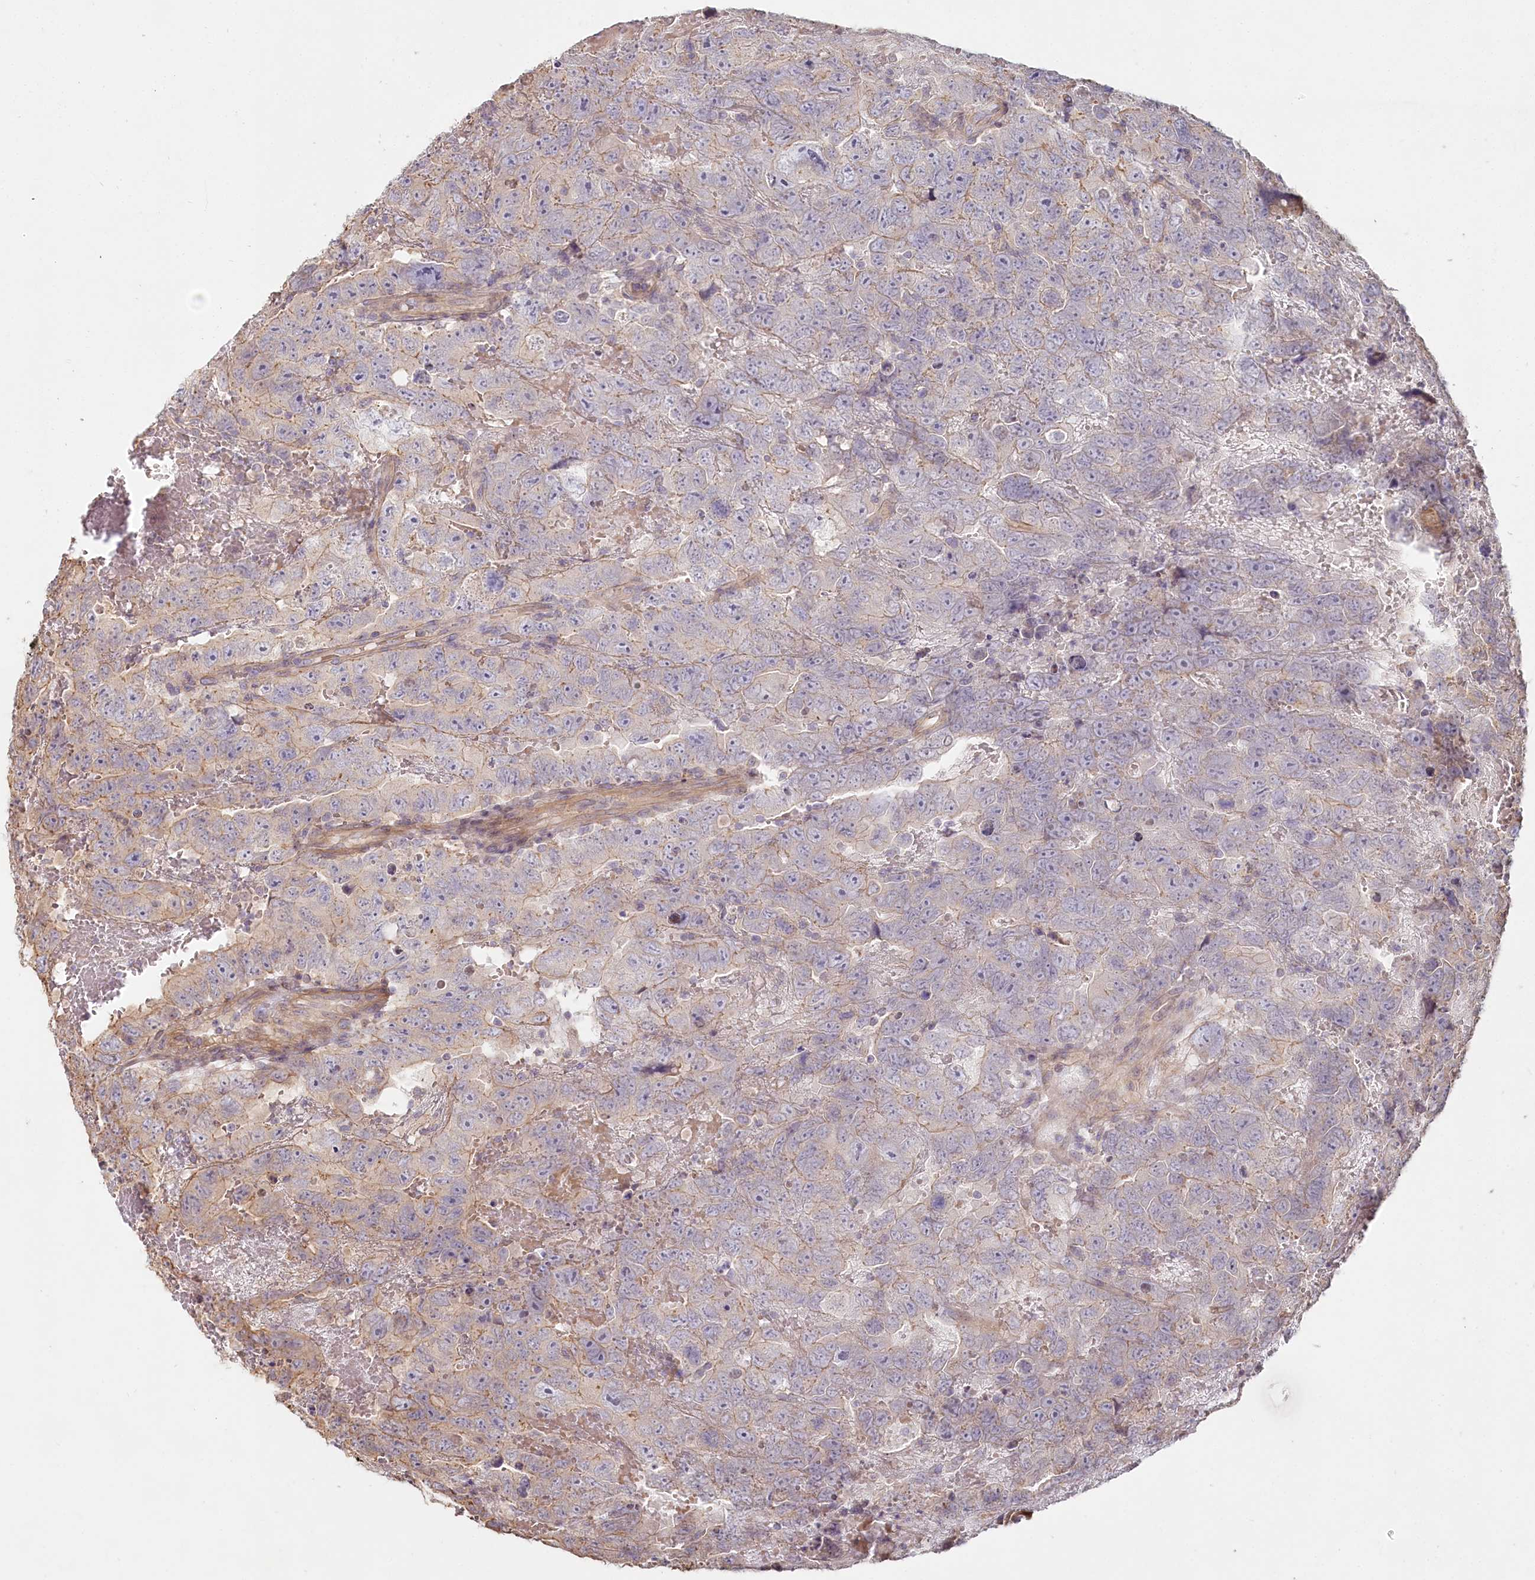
{"staining": {"intensity": "weak", "quantity": "<25%", "location": "cytoplasmic/membranous"}, "tissue": "testis cancer", "cell_type": "Tumor cells", "image_type": "cancer", "snomed": [{"axis": "morphology", "description": "Carcinoma, Embryonal, NOS"}, {"axis": "topography", "description": "Testis"}], "caption": "DAB immunohistochemical staining of human embryonal carcinoma (testis) exhibits no significant expression in tumor cells.", "gene": "TCHP", "patient": {"sex": "male", "age": 45}}